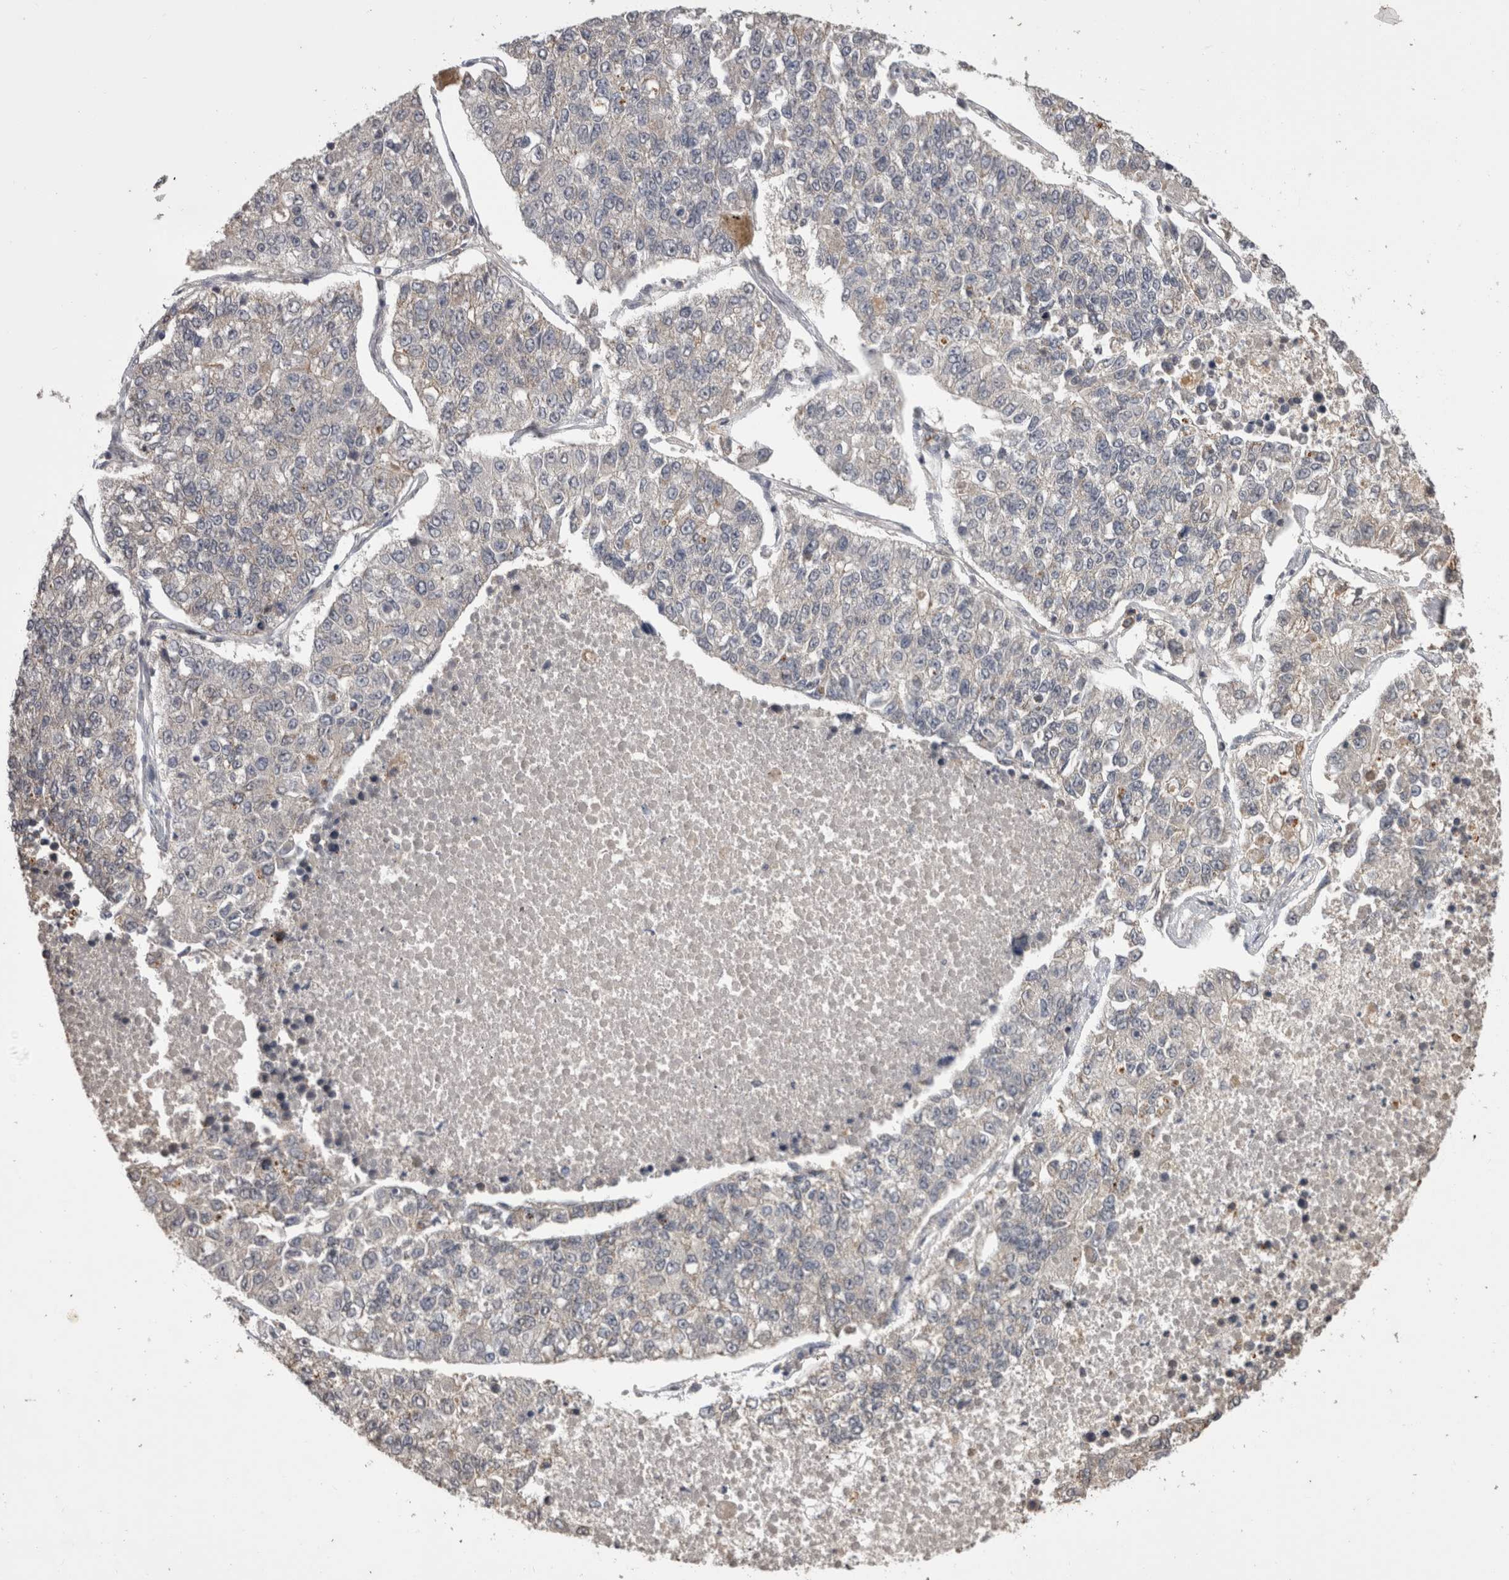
{"staining": {"intensity": "negative", "quantity": "none", "location": "none"}, "tissue": "lung cancer", "cell_type": "Tumor cells", "image_type": "cancer", "snomed": [{"axis": "morphology", "description": "Adenocarcinoma, NOS"}, {"axis": "topography", "description": "Lung"}], "caption": "IHC of human lung cancer reveals no staining in tumor cells.", "gene": "PREP", "patient": {"sex": "male", "age": 49}}